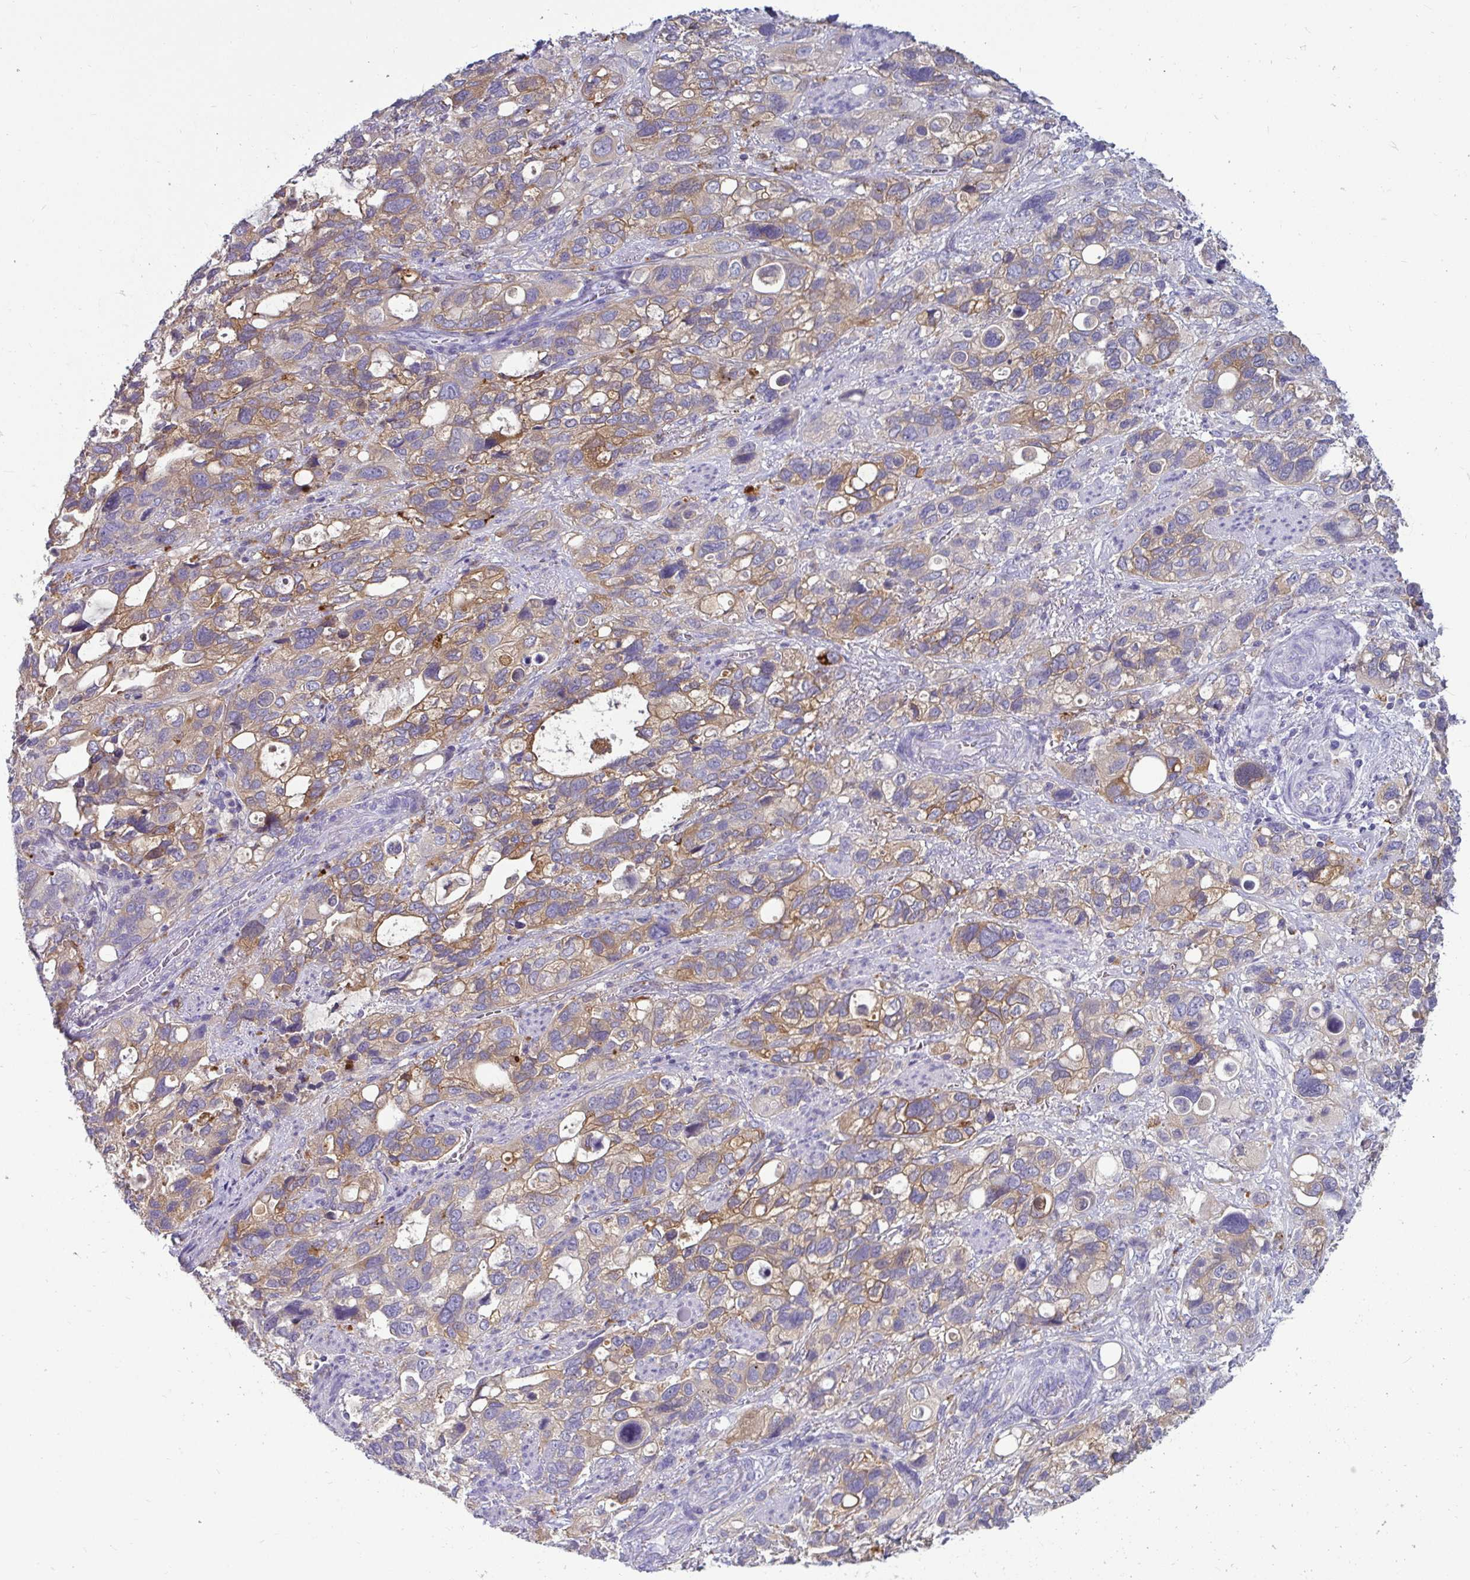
{"staining": {"intensity": "weak", "quantity": "25%-75%", "location": "cytoplasmic/membranous"}, "tissue": "stomach cancer", "cell_type": "Tumor cells", "image_type": "cancer", "snomed": [{"axis": "morphology", "description": "Adenocarcinoma, NOS"}, {"axis": "topography", "description": "Stomach, upper"}], "caption": "This histopathology image shows IHC staining of human stomach adenocarcinoma, with low weak cytoplasmic/membranous staining in approximately 25%-75% of tumor cells.", "gene": "CTSZ", "patient": {"sex": "female", "age": 81}}